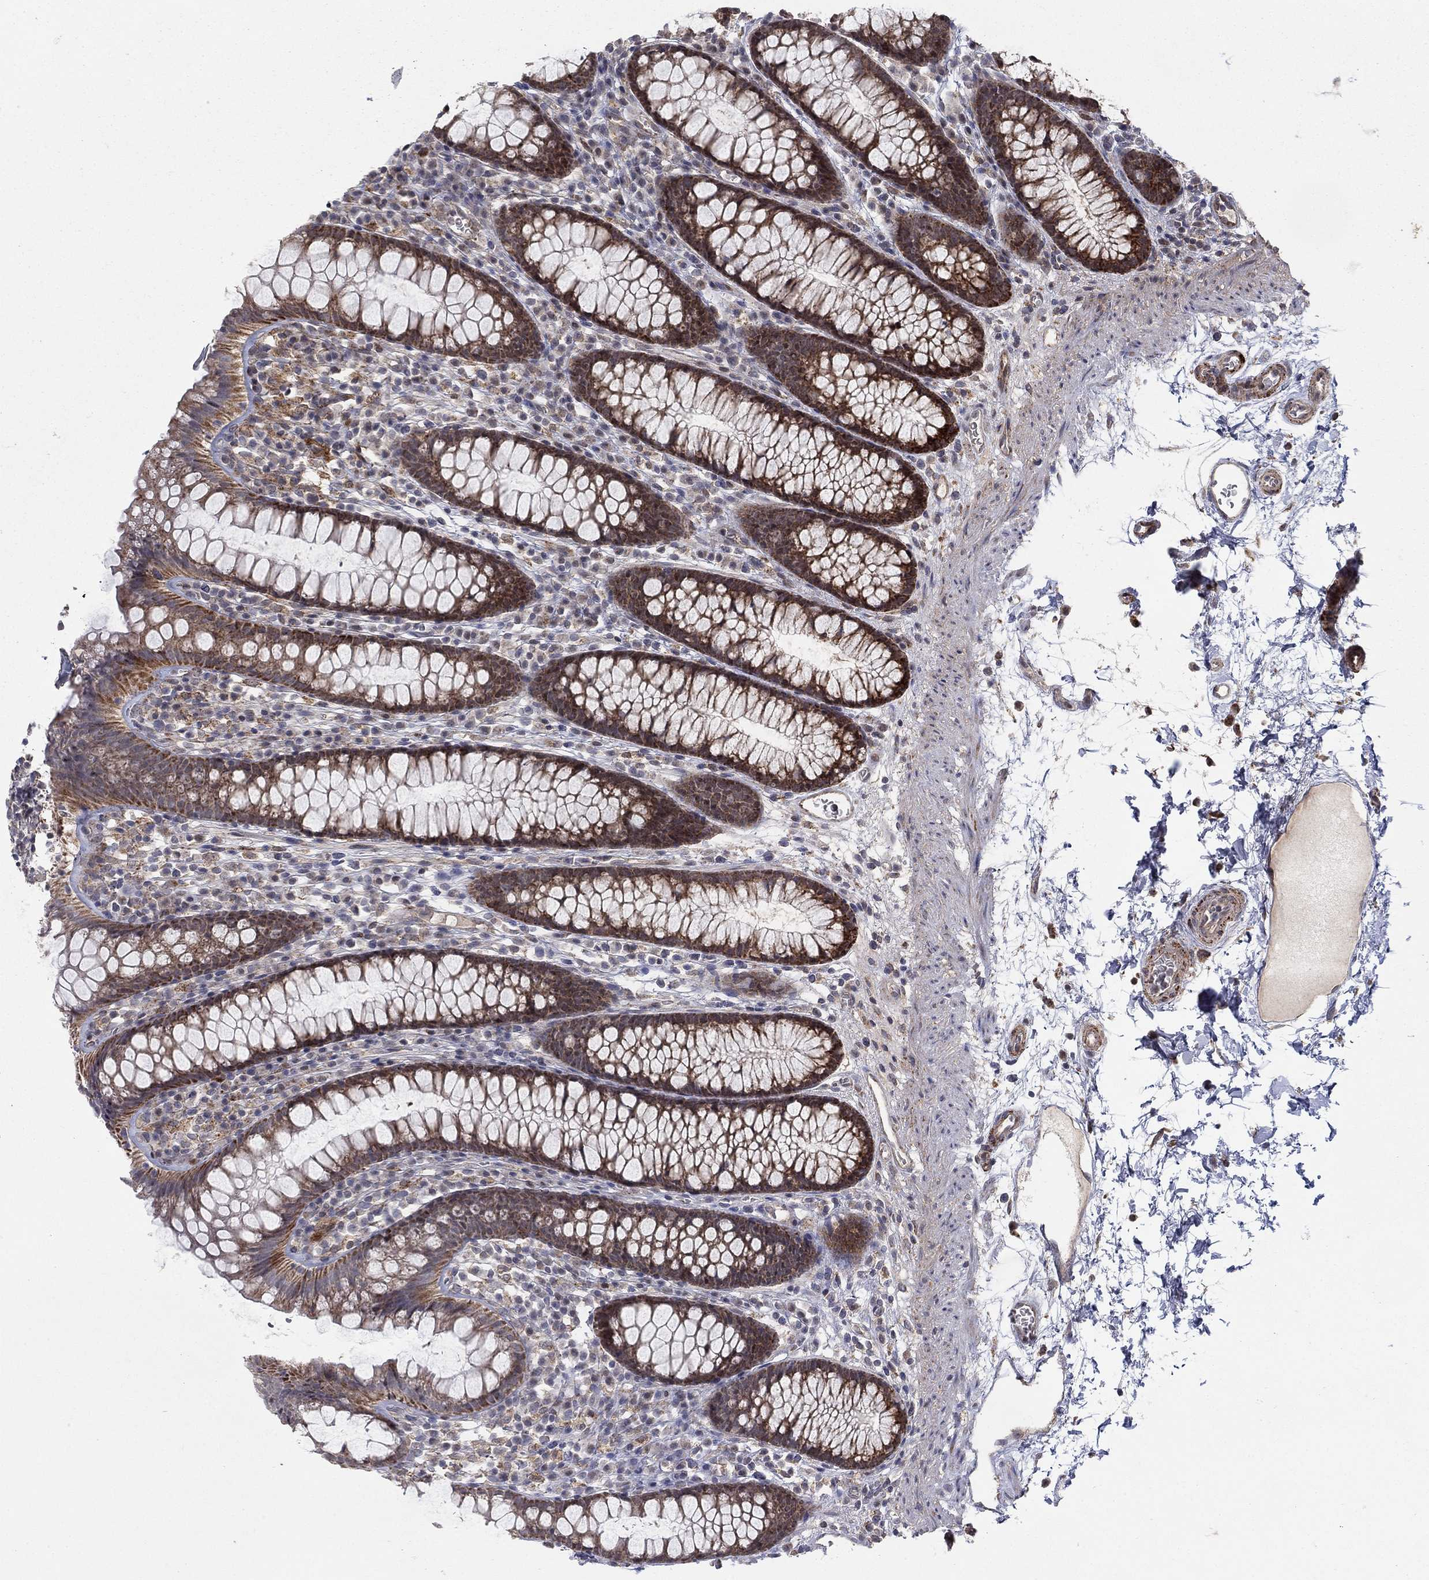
{"staining": {"intensity": "negative", "quantity": "none", "location": "none"}, "tissue": "colon", "cell_type": "Endothelial cells", "image_type": "normal", "snomed": [{"axis": "morphology", "description": "Normal tissue, NOS"}, {"axis": "topography", "description": "Colon"}], "caption": "Endothelial cells show no significant protein staining in unremarkable colon.", "gene": "ZNF395", "patient": {"sex": "male", "age": 76}}